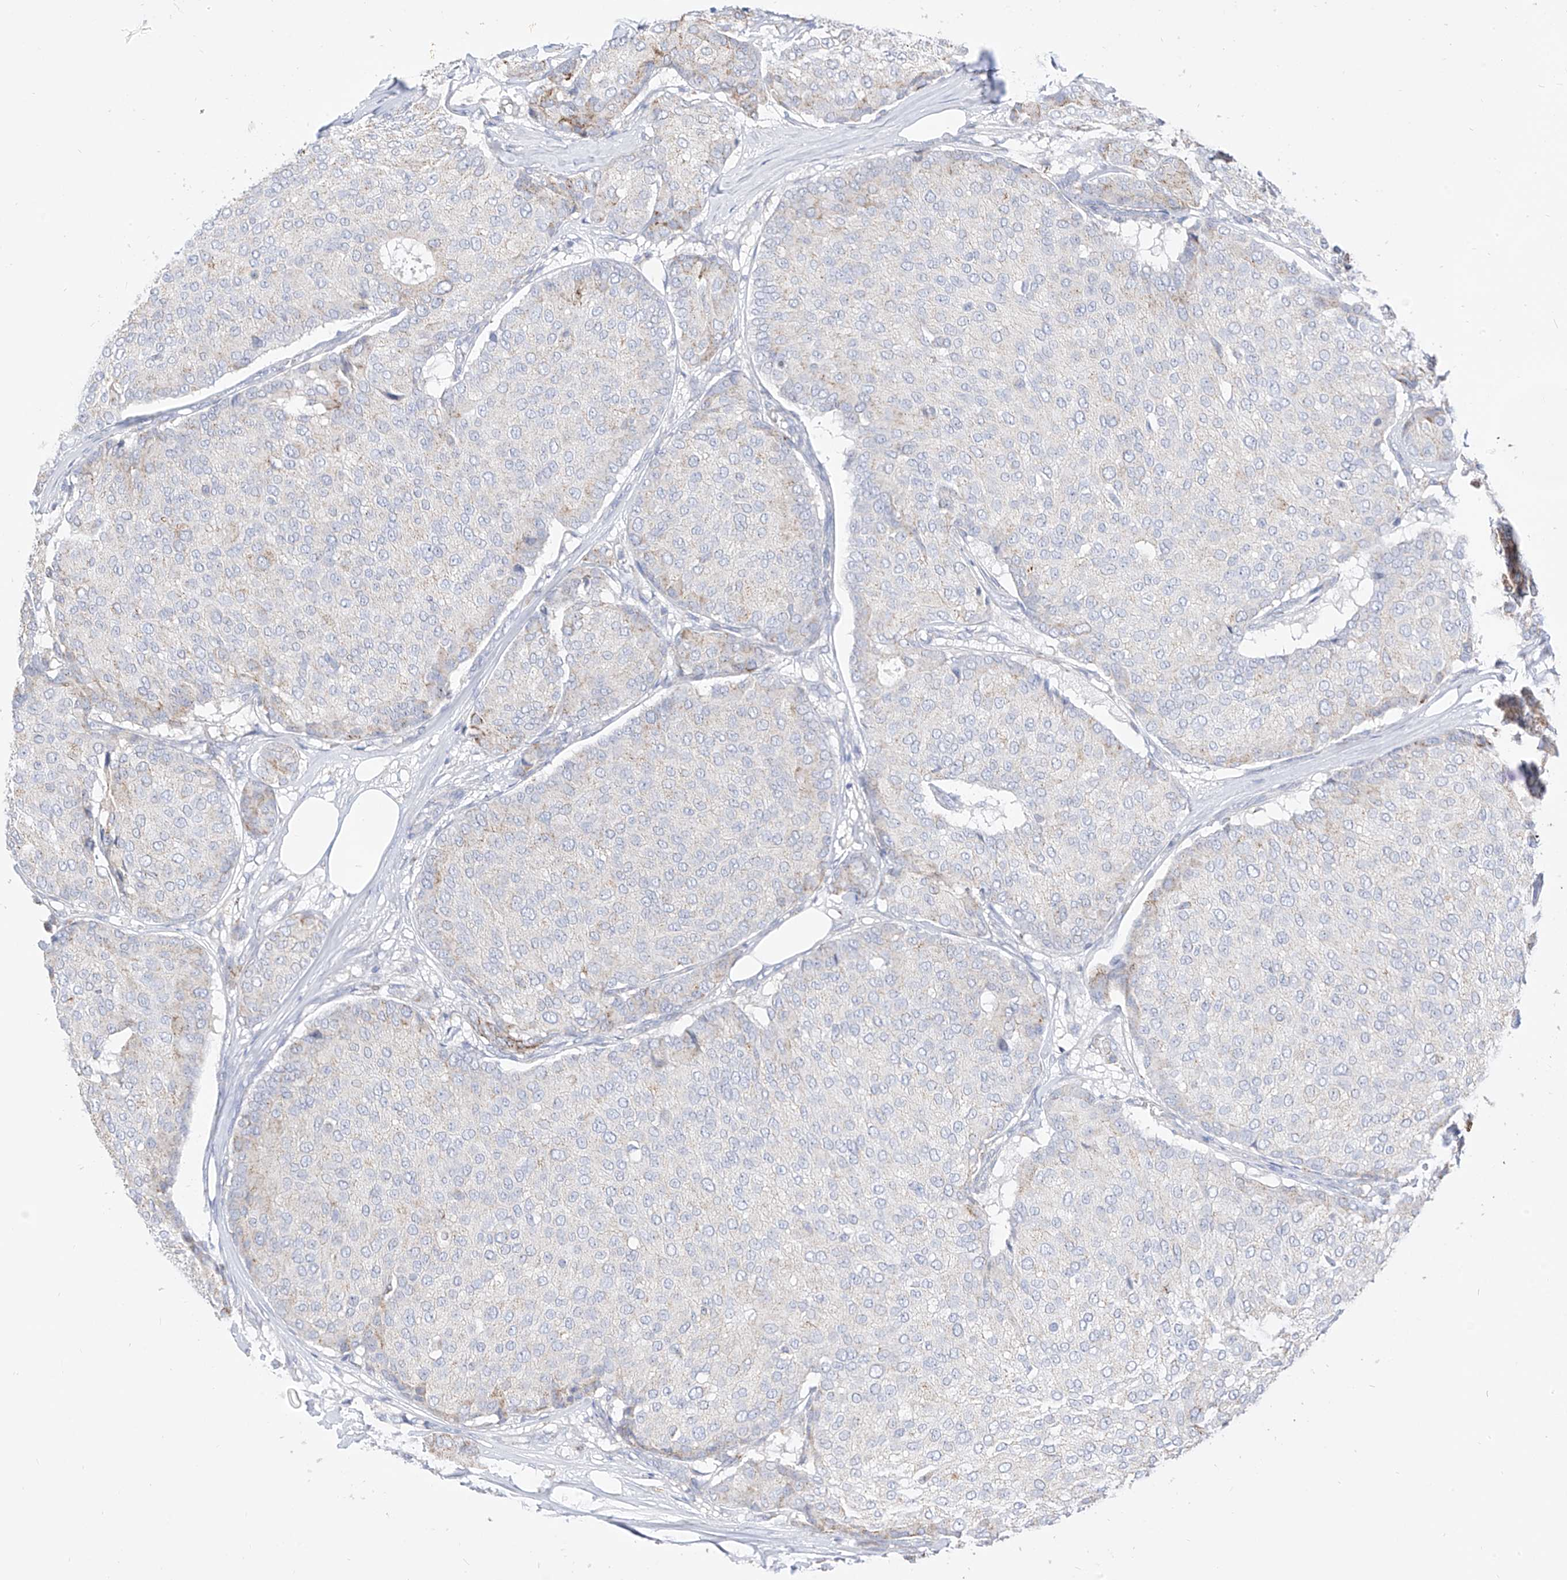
{"staining": {"intensity": "weak", "quantity": "<25%", "location": "cytoplasmic/membranous"}, "tissue": "breast cancer", "cell_type": "Tumor cells", "image_type": "cancer", "snomed": [{"axis": "morphology", "description": "Duct carcinoma"}, {"axis": "topography", "description": "Breast"}], "caption": "Tumor cells are negative for brown protein staining in breast cancer.", "gene": "RASA2", "patient": {"sex": "female", "age": 75}}